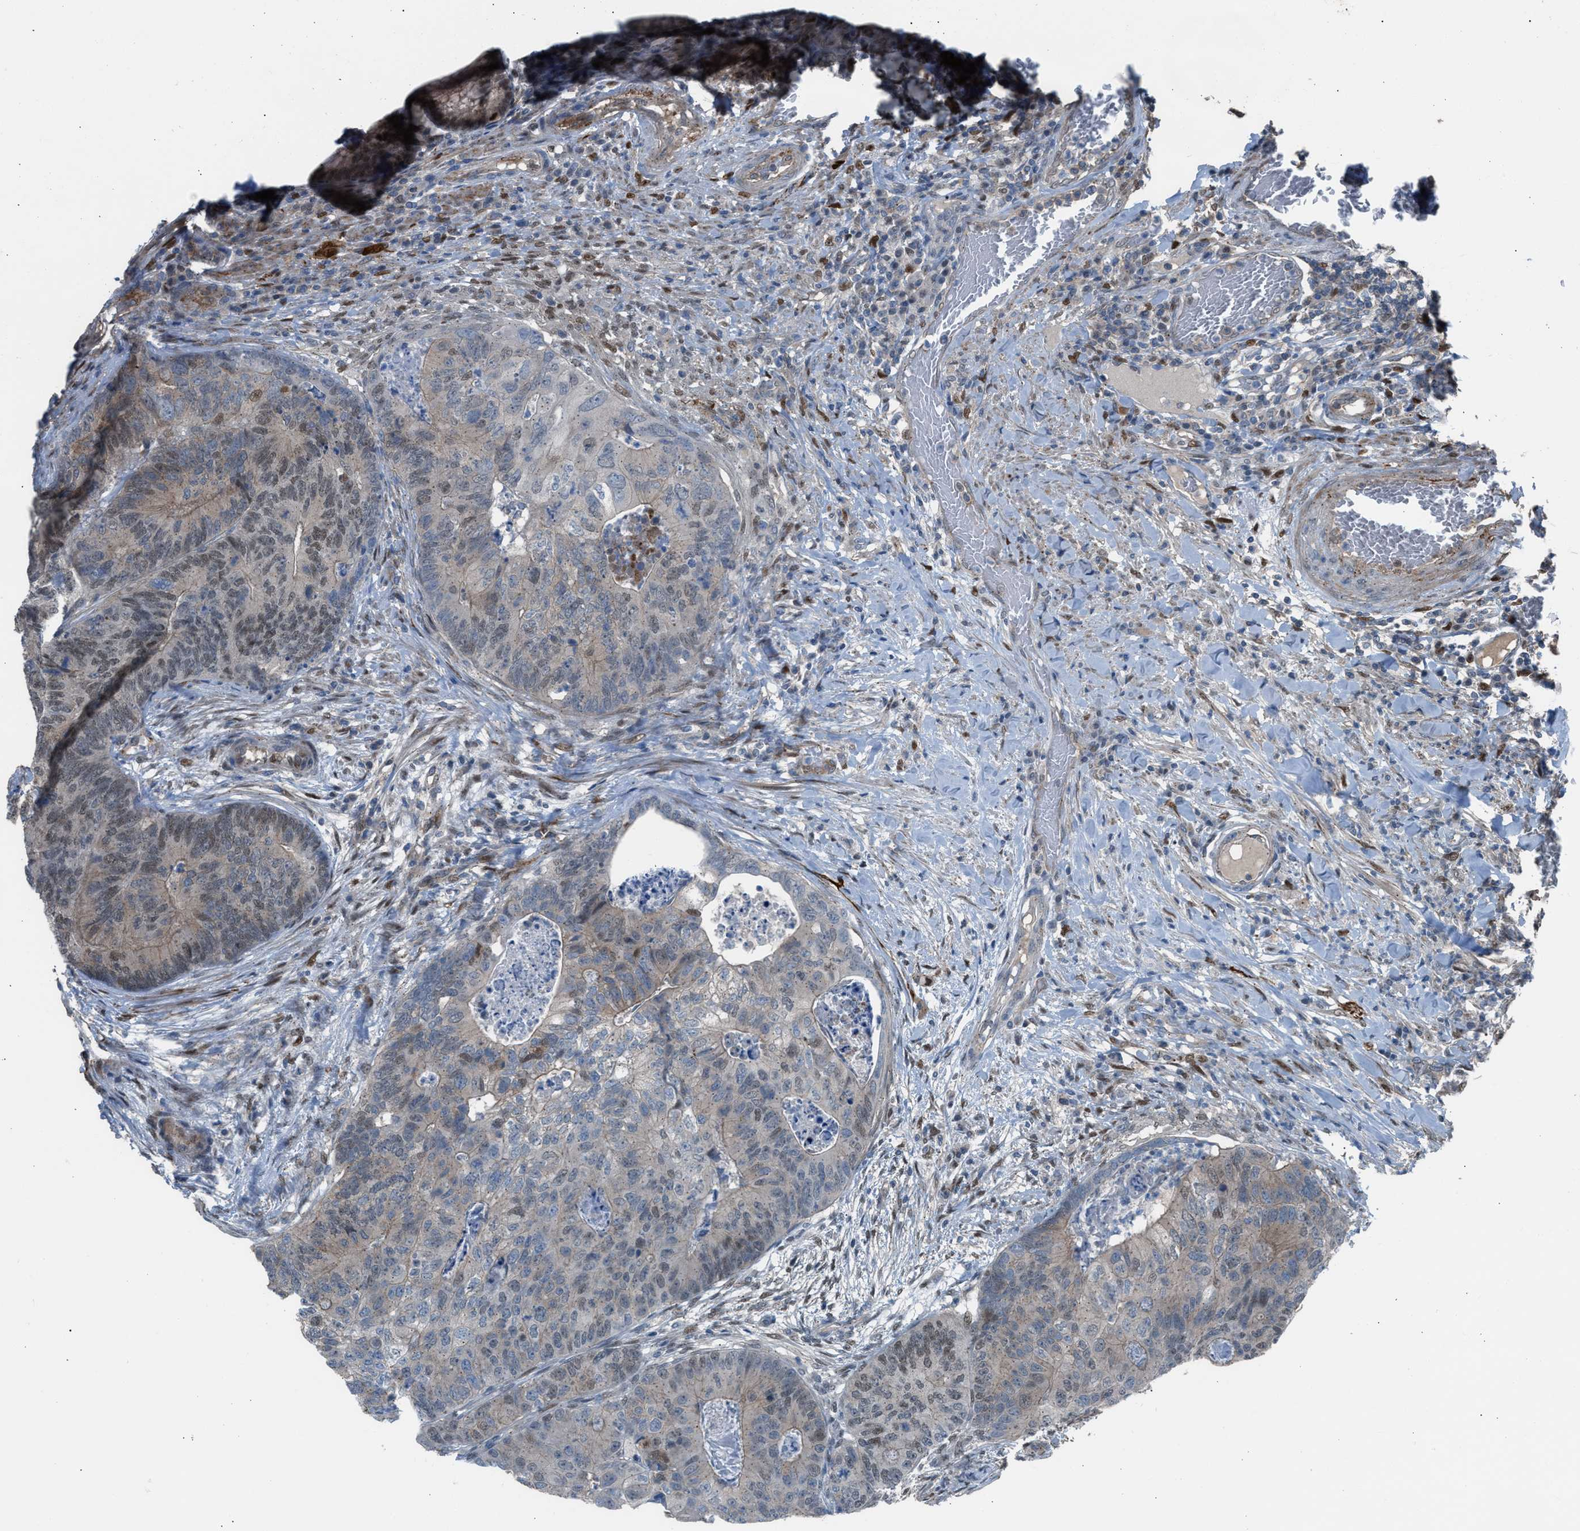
{"staining": {"intensity": "weak", "quantity": "25%-75%", "location": "cytoplasmic/membranous,nuclear"}, "tissue": "colorectal cancer", "cell_type": "Tumor cells", "image_type": "cancer", "snomed": [{"axis": "morphology", "description": "Adenocarcinoma, NOS"}, {"axis": "topography", "description": "Colon"}], "caption": "Tumor cells exhibit weak cytoplasmic/membranous and nuclear expression in approximately 25%-75% of cells in colorectal cancer.", "gene": "CRTC1", "patient": {"sex": "female", "age": 67}}